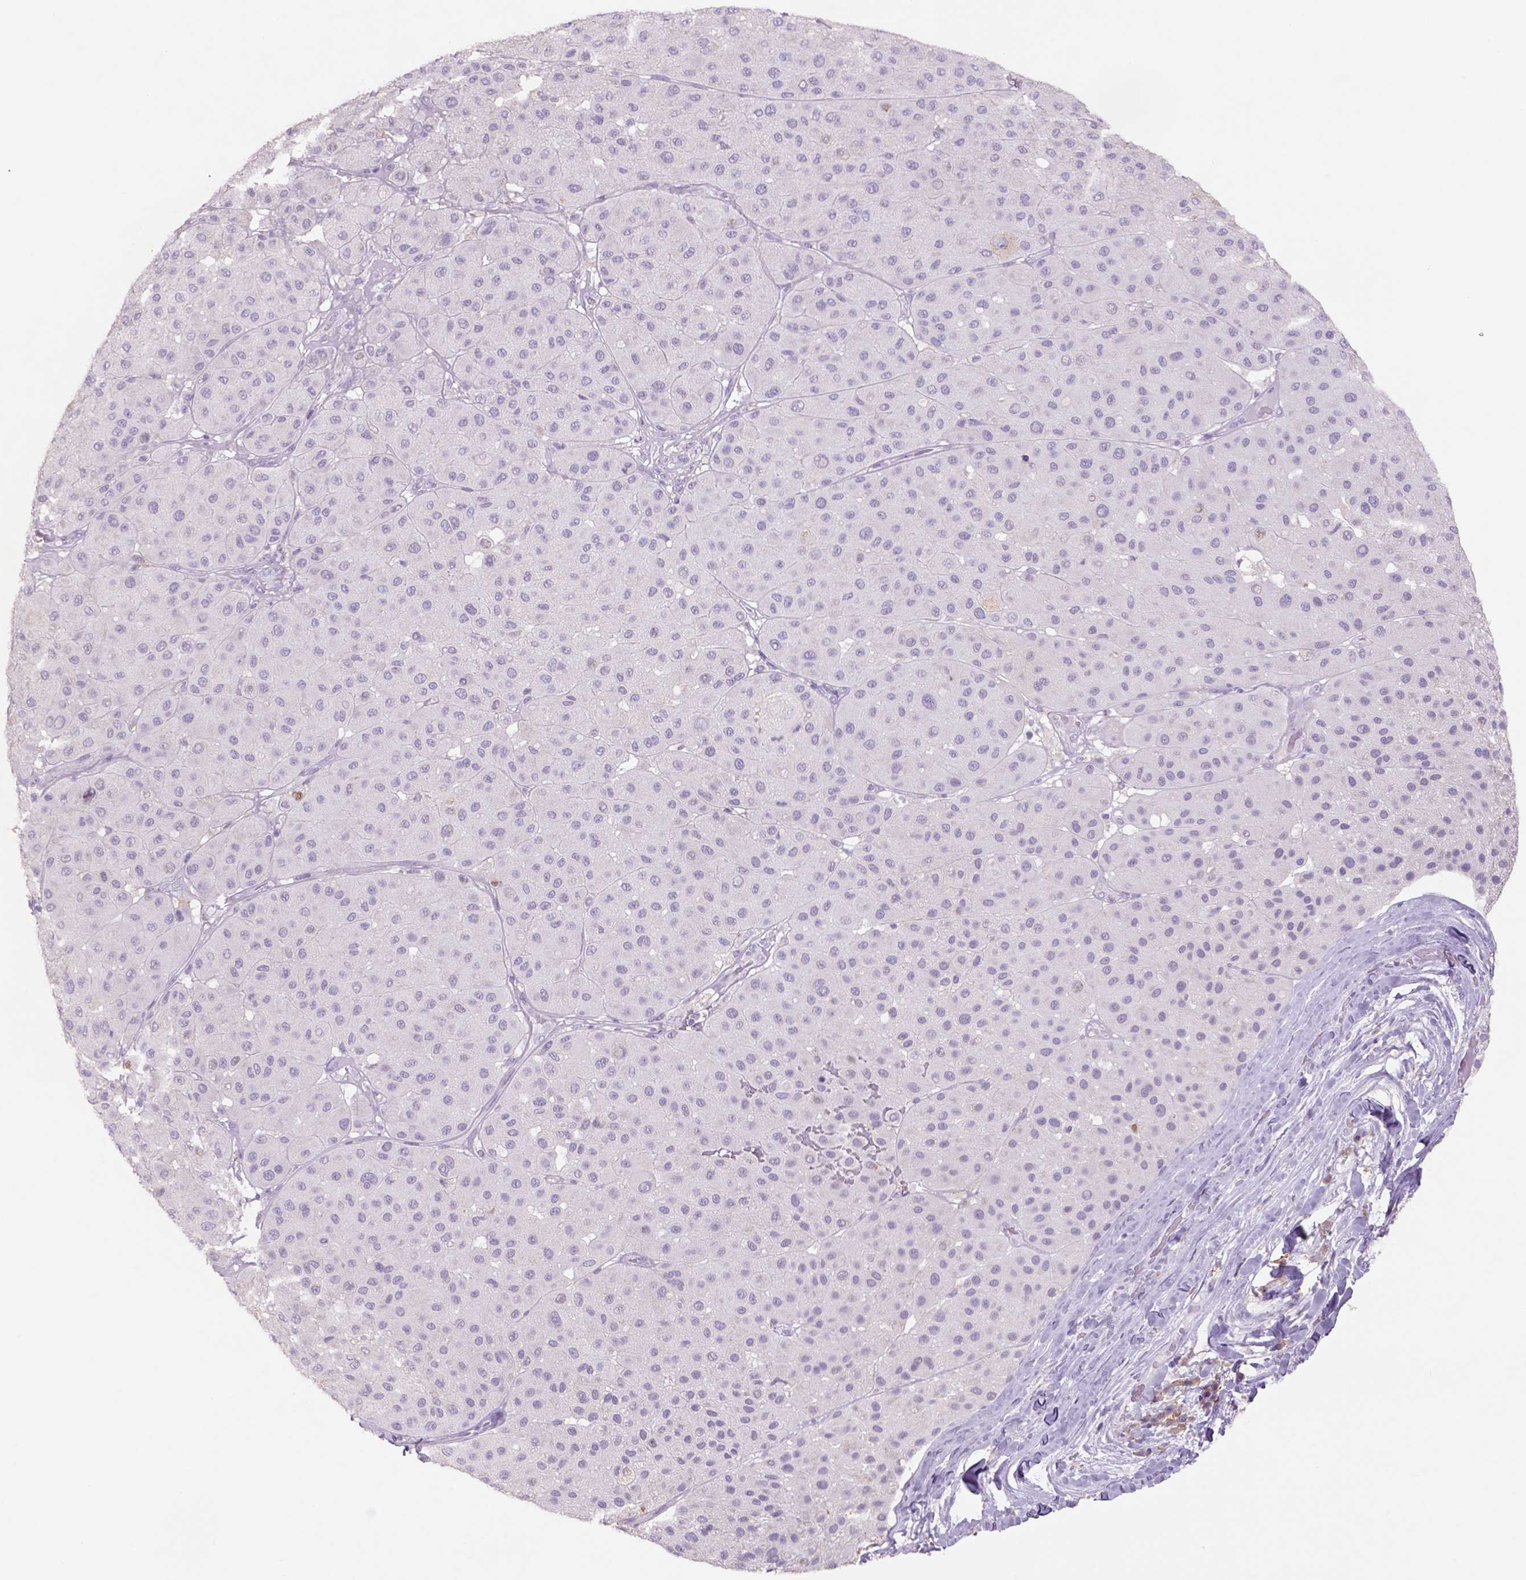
{"staining": {"intensity": "negative", "quantity": "none", "location": "none"}, "tissue": "melanoma", "cell_type": "Tumor cells", "image_type": "cancer", "snomed": [{"axis": "morphology", "description": "Malignant melanoma, Metastatic site"}, {"axis": "topography", "description": "Smooth muscle"}], "caption": "This is an immunohistochemistry (IHC) micrograph of human melanoma. There is no positivity in tumor cells.", "gene": "NAALAD2", "patient": {"sex": "male", "age": 41}}